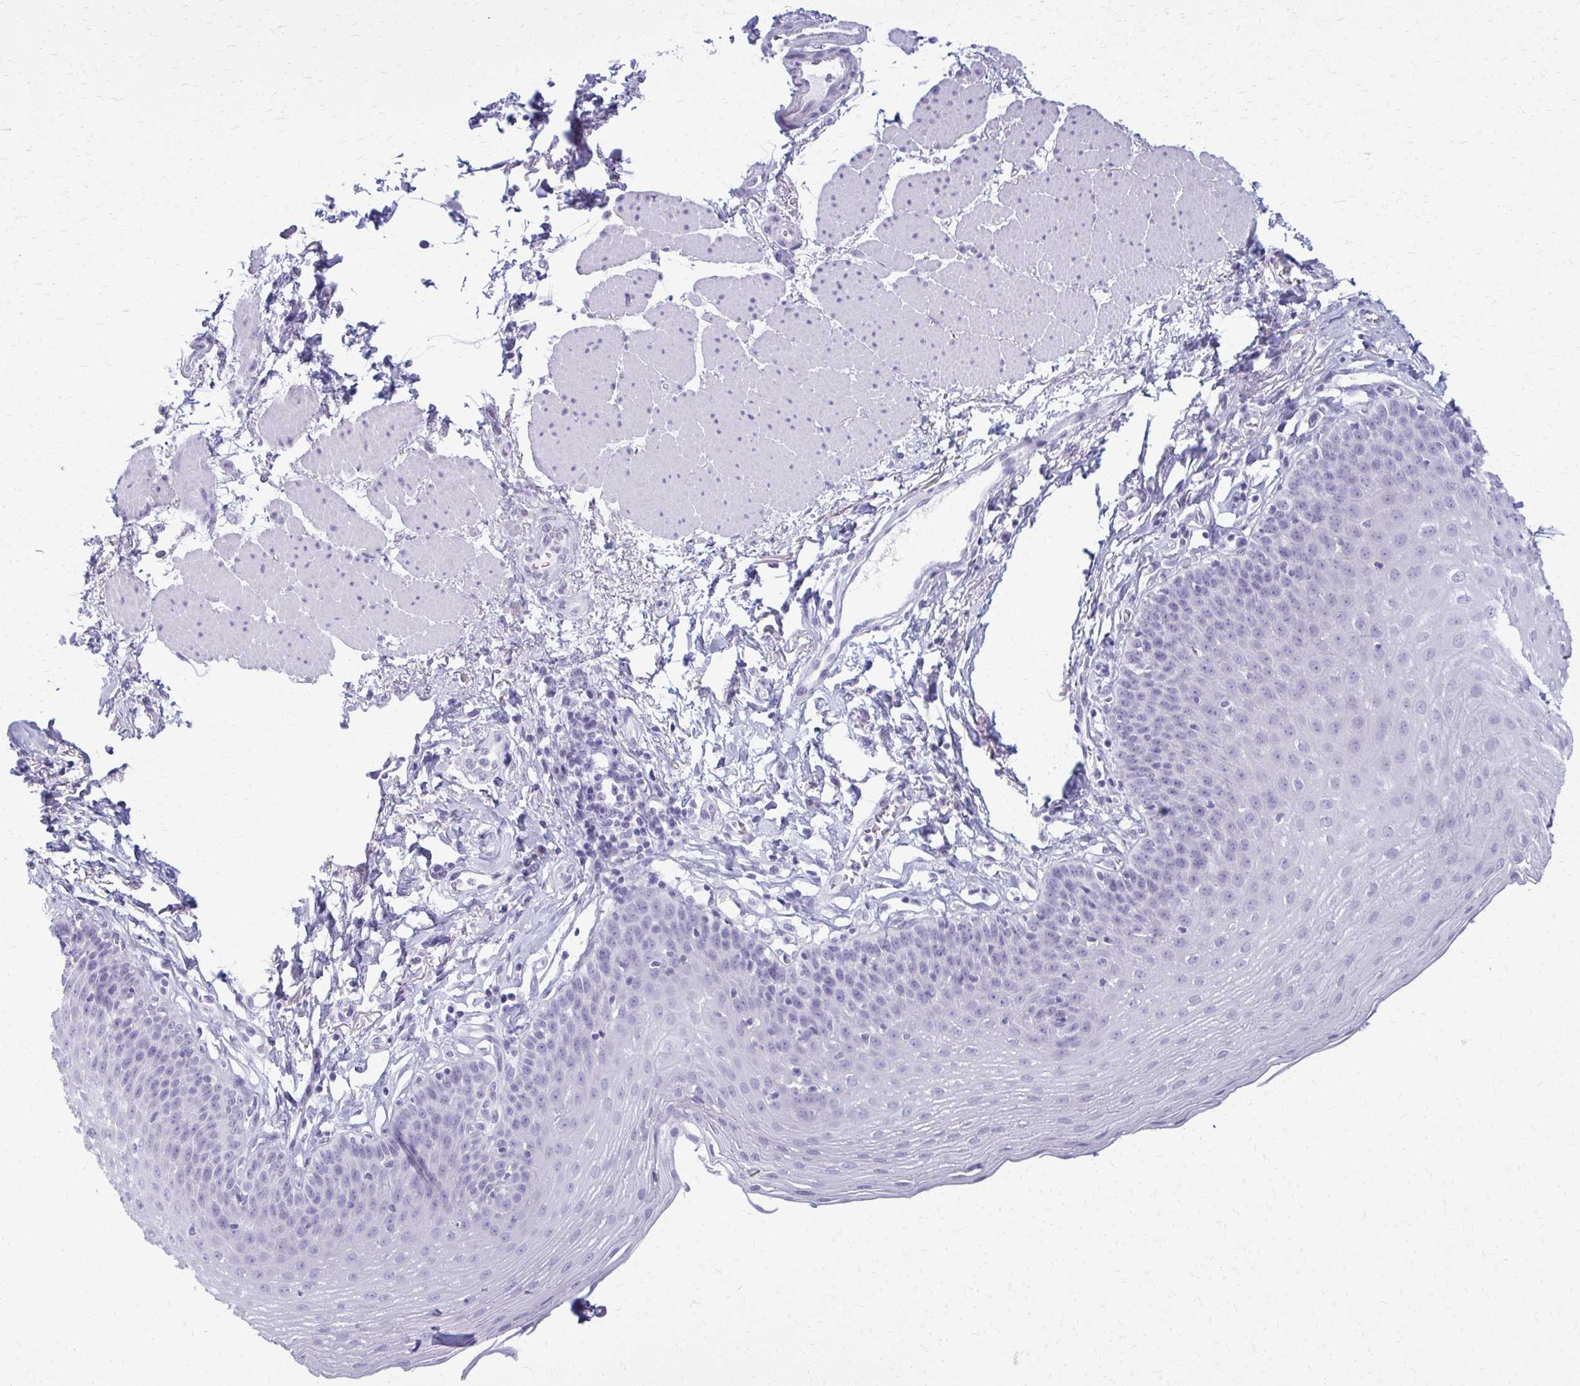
{"staining": {"intensity": "negative", "quantity": "none", "location": "none"}, "tissue": "esophagus", "cell_type": "Squamous epithelial cells", "image_type": "normal", "snomed": [{"axis": "morphology", "description": "Normal tissue, NOS"}, {"axis": "topography", "description": "Esophagus"}], "caption": "DAB (3,3'-diaminobenzidine) immunohistochemical staining of unremarkable esophagus demonstrates no significant staining in squamous epithelial cells.", "gene": "ACSM2A", "patient": {"sex": "female", "age": 81}}